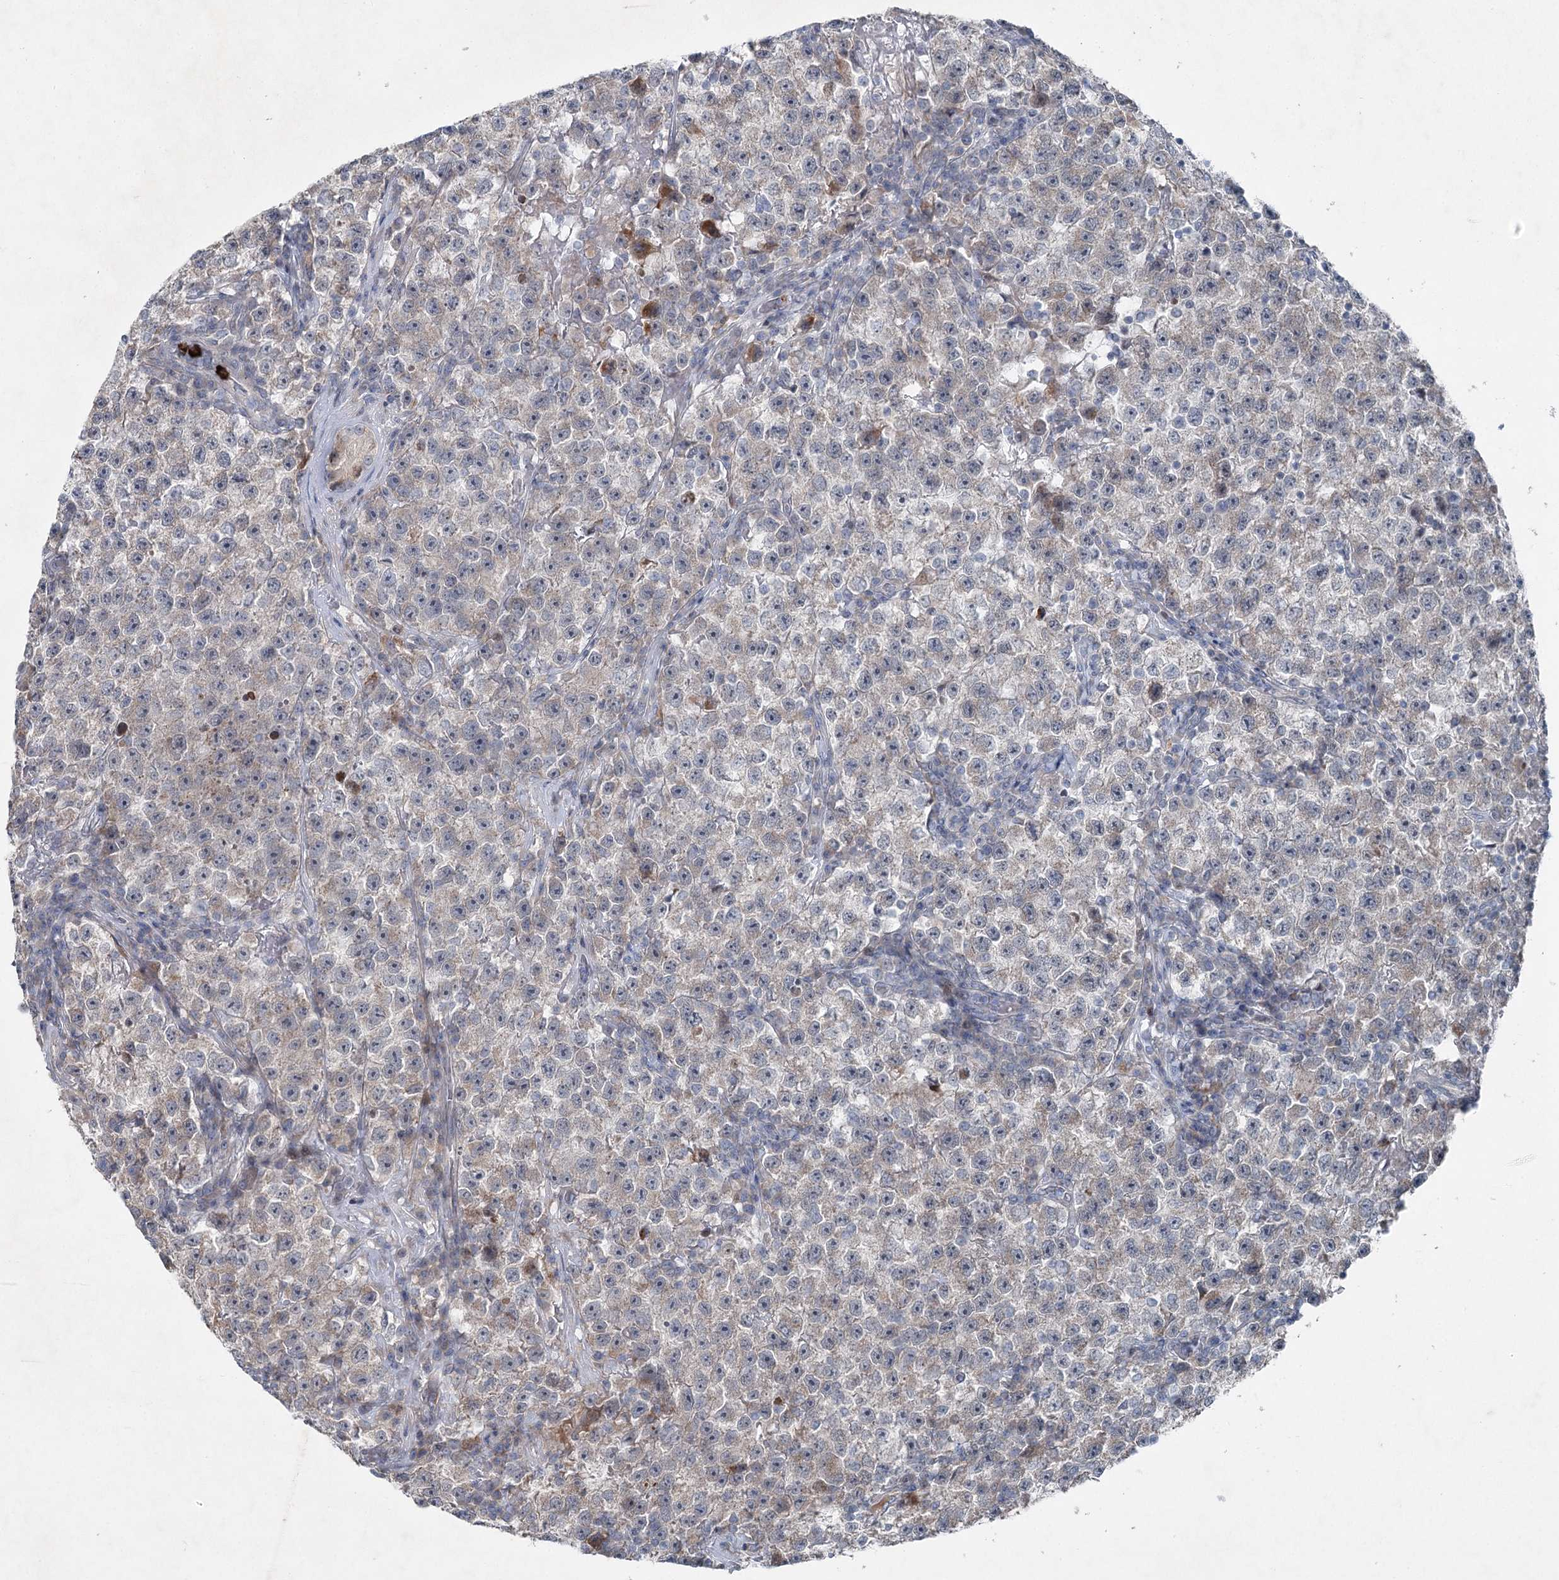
{"staining": {"intensity": "negative", "quantity": "none", "location": "none"}, "tissue": "testis cancer", "cell_type": "Tumor cells", "image_type": "cancer", "snomed": [{"axis": "morphology", "description": "Seminoma, NOS"}, {"axis": "topography", "description": "Testis"}], "caption": "Human testis cancer (seminoma) stained for a protein using IHC exhibits no positivity in tumor cells.", "gene": "PLA2G12A", "patient": {"sex": "male", "age": 22}}